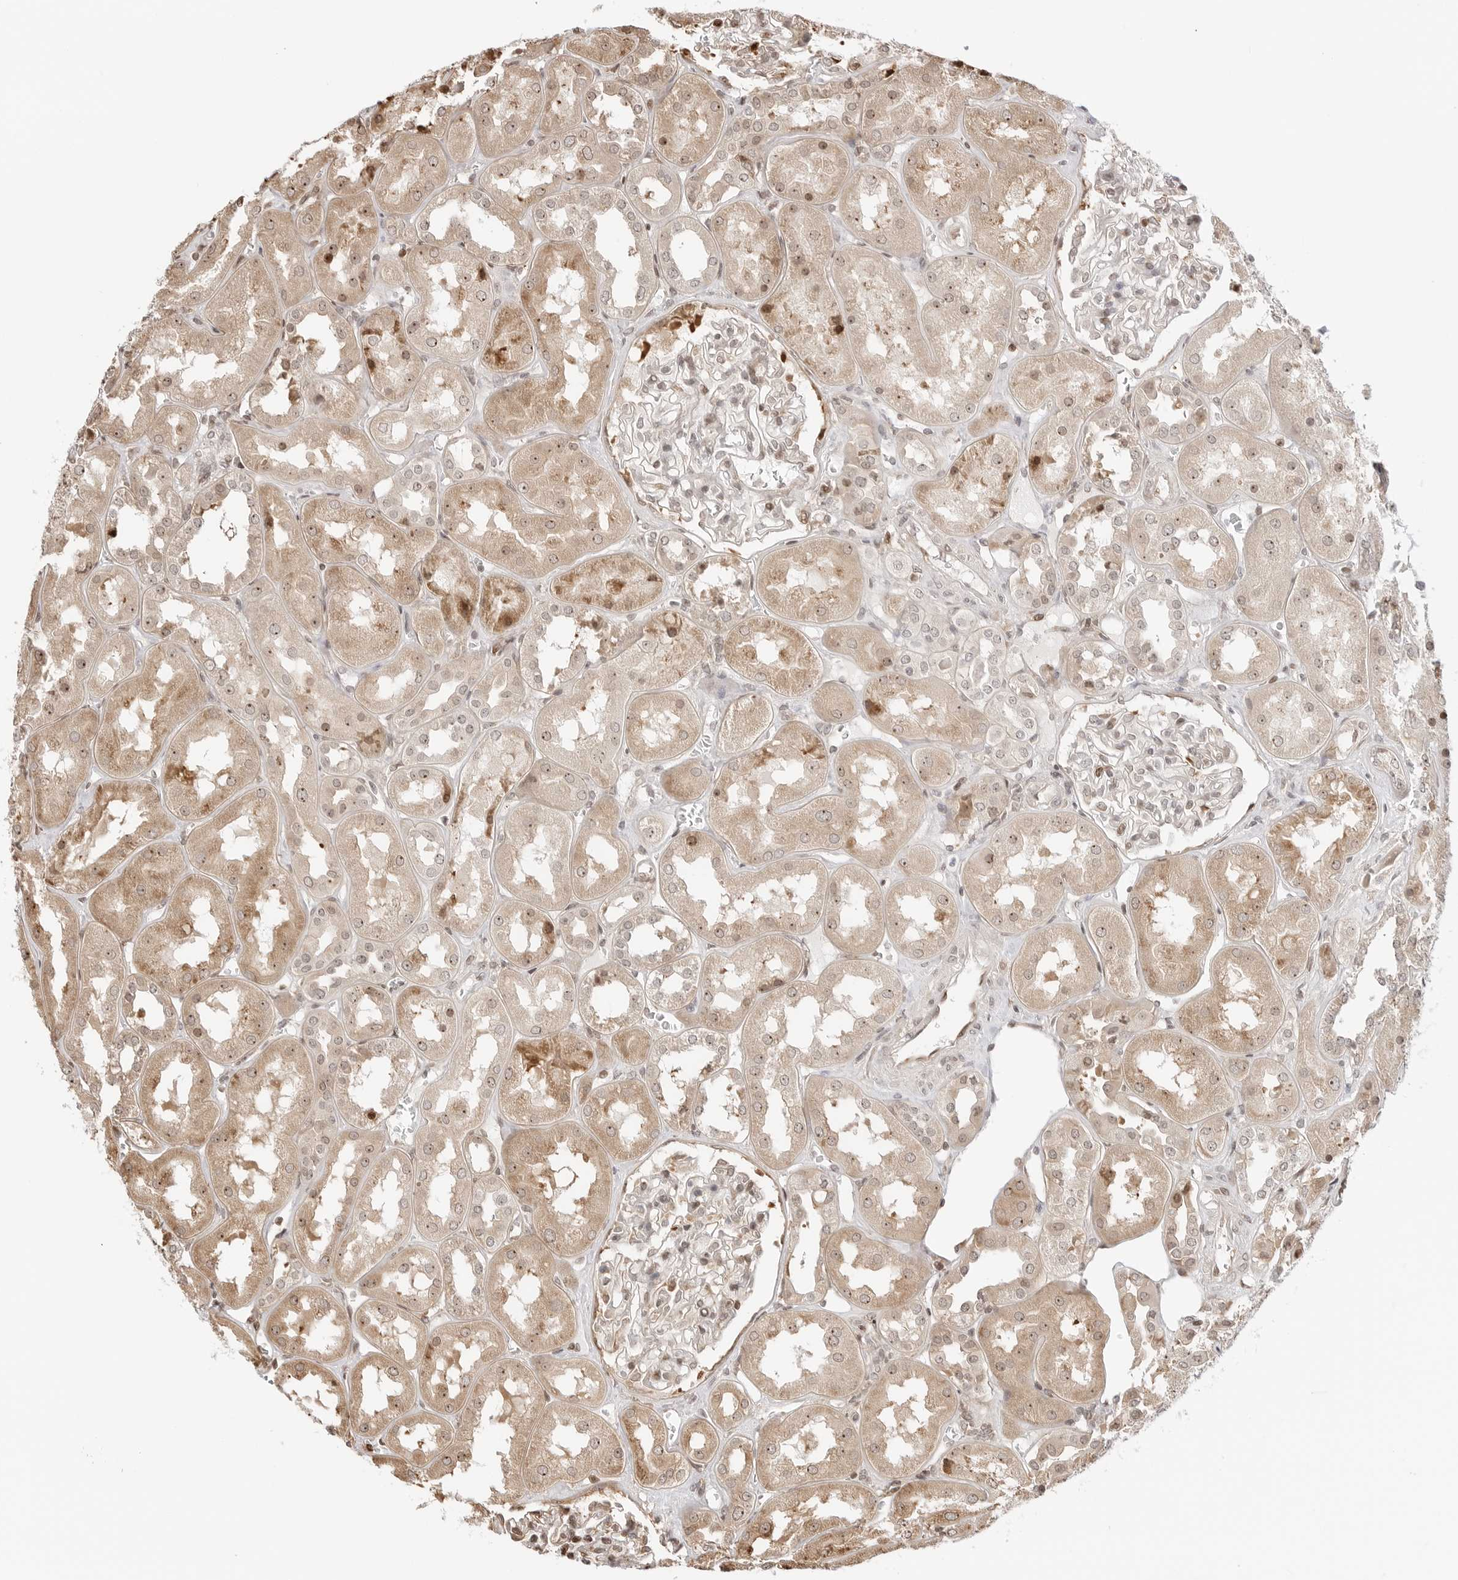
{"staining": {"intensity": "moderate", "quantity": "25%-75%", "location": "cytoplasmic/membranous,nuclear"}, "tissue": "kidney", "cell_type": "Cells in glomeruli", "image_type": "normal", "snomed": [{"axis": "morphology", "description": "Normal tissue, NOS"}, {"axis": "topography", "description": "Kidney"}], "caption": "About 25%-75% of cells in glomeruli in benign human kidney reveal moderate cytoplasmic/membranous,nuclear protein staining as visualized by brown immunohistochemical staining.", "gene": "FKBP14", "patient": {"sex": "male", "age": 70}}